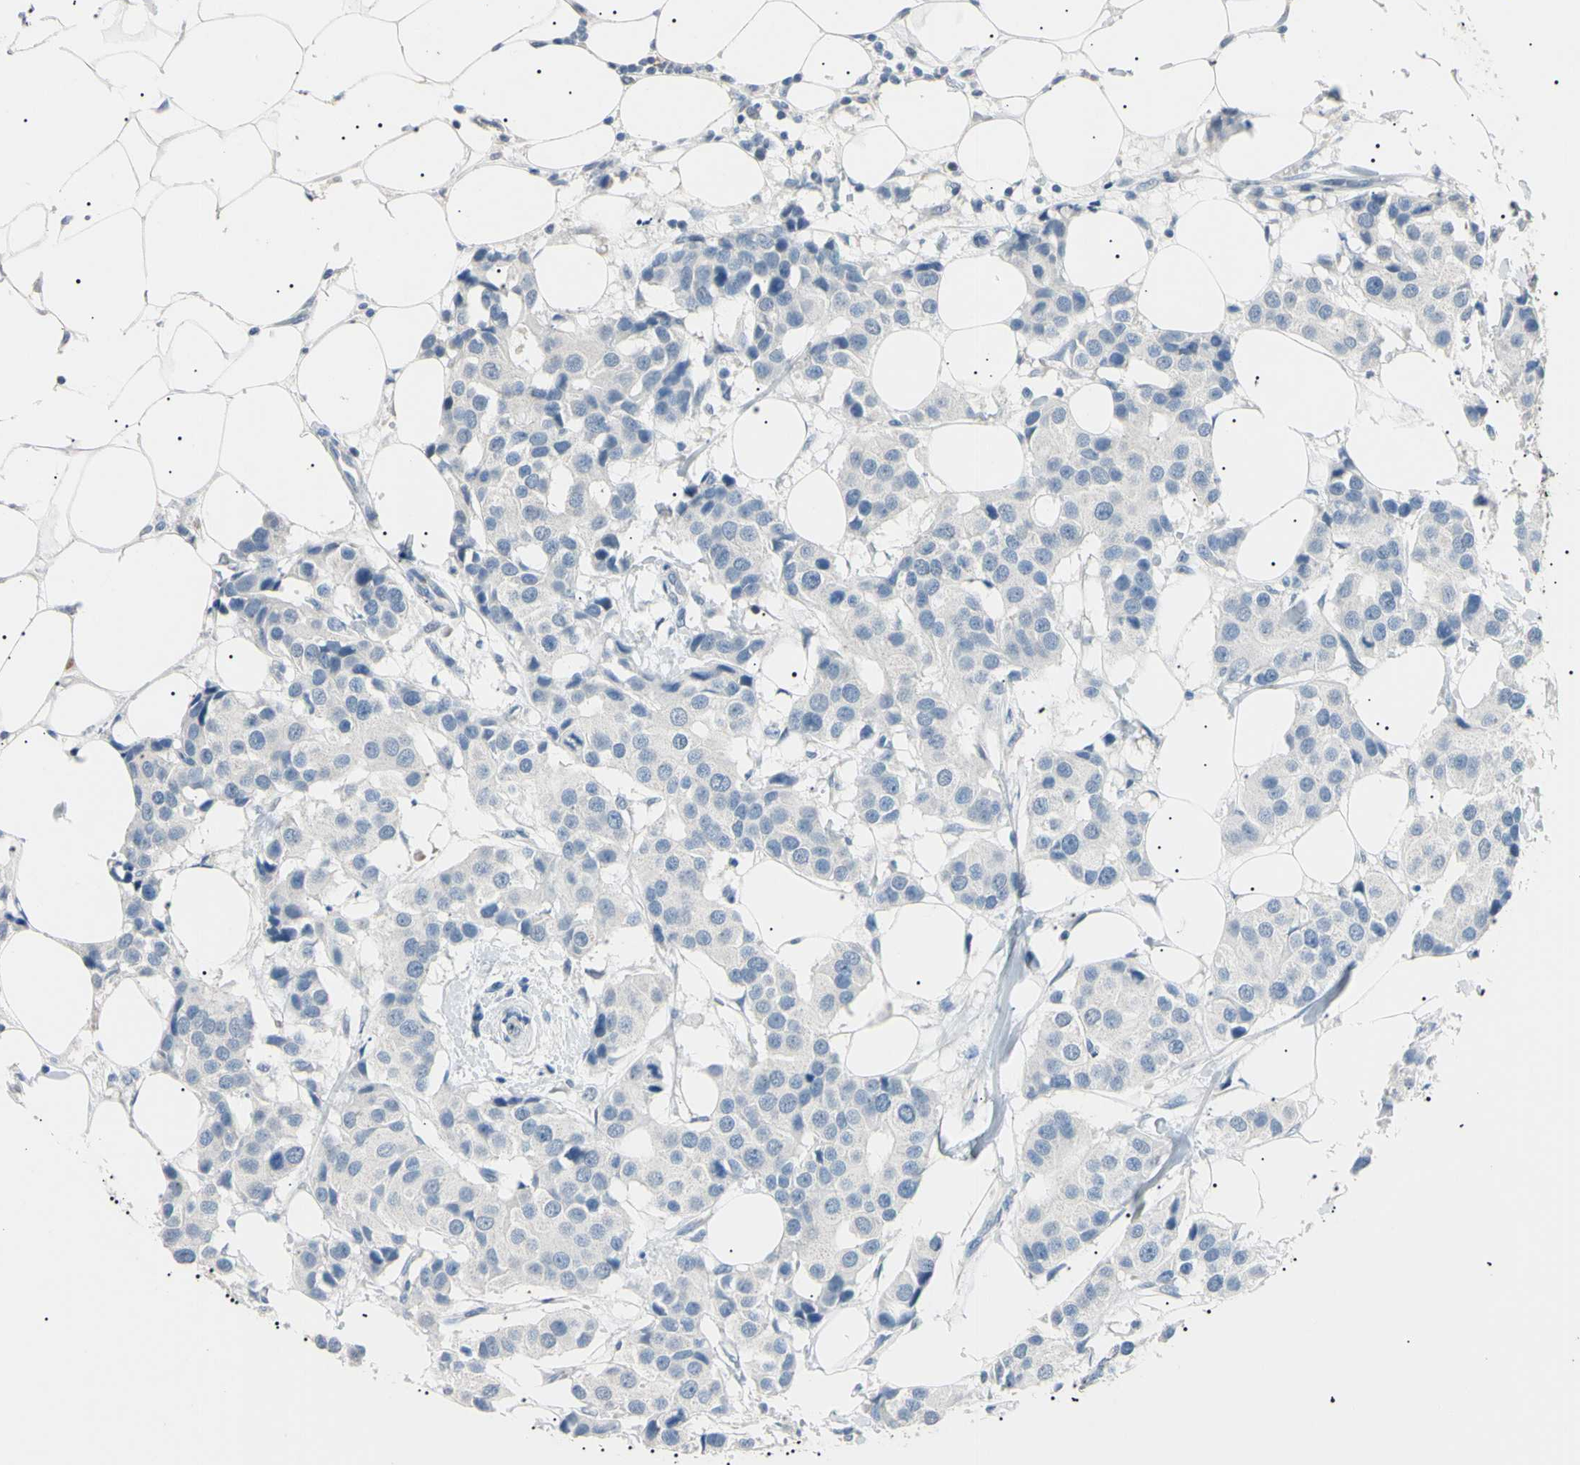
{"staining": {"intensity": "negative", "quantity": "none", "location": "none"}, "tissue": "breast cancer", "cell_type": "Tumor cells", "image_type": "cancer", "snomed": [{"axis": "morphology", "description": "Duct carcinoma"}, {"axis": "topography", "description": "Breast"}], "caption": "There is no significant staining in tumor cells of breast cancer.", "gene": "CGB3", "patient": {"sex": "female", "age": 55}}